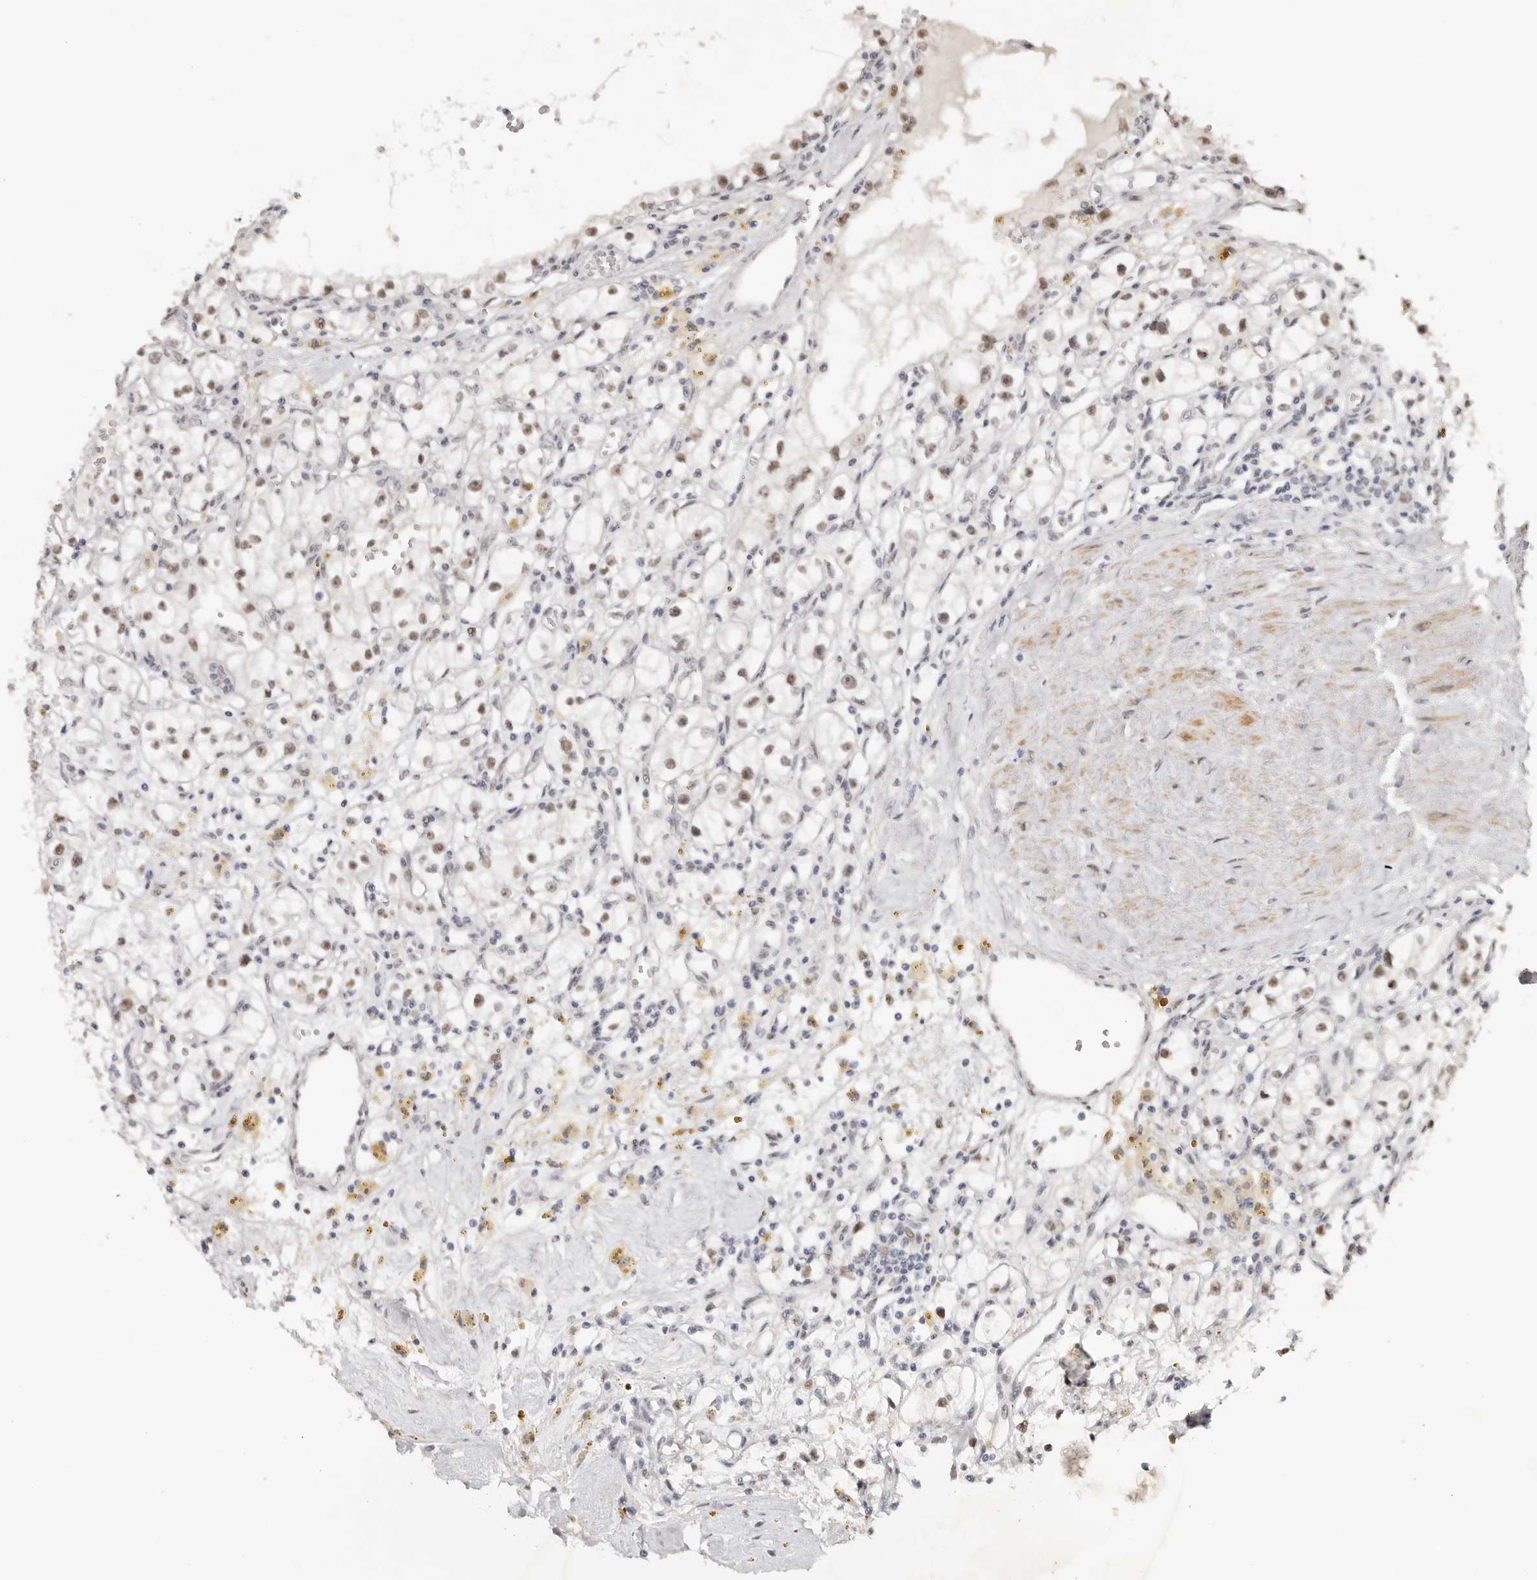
{"staining": {"intensity": "moderate", "quantity": "<25%", "location": "nuclear"}, "tissue": "renal cancer", "cell_type": "Tumor cells", "image_type": "cancer", "snomed": [{"axis": "morphology", "description": "Adenocarcinoma, NOS"}, {"axis": "topography", "description": "Kidney"}], "caption": "A micrograph of human renal cancer (adenocarcinoma) stained for a protein shows moderate nuclear brown staining in tumor cells. (DAB = brown stain, brightfield microscopy at high magnification).", "gene": "LARP7", "patient": {"sex": "male", "age": 56}}